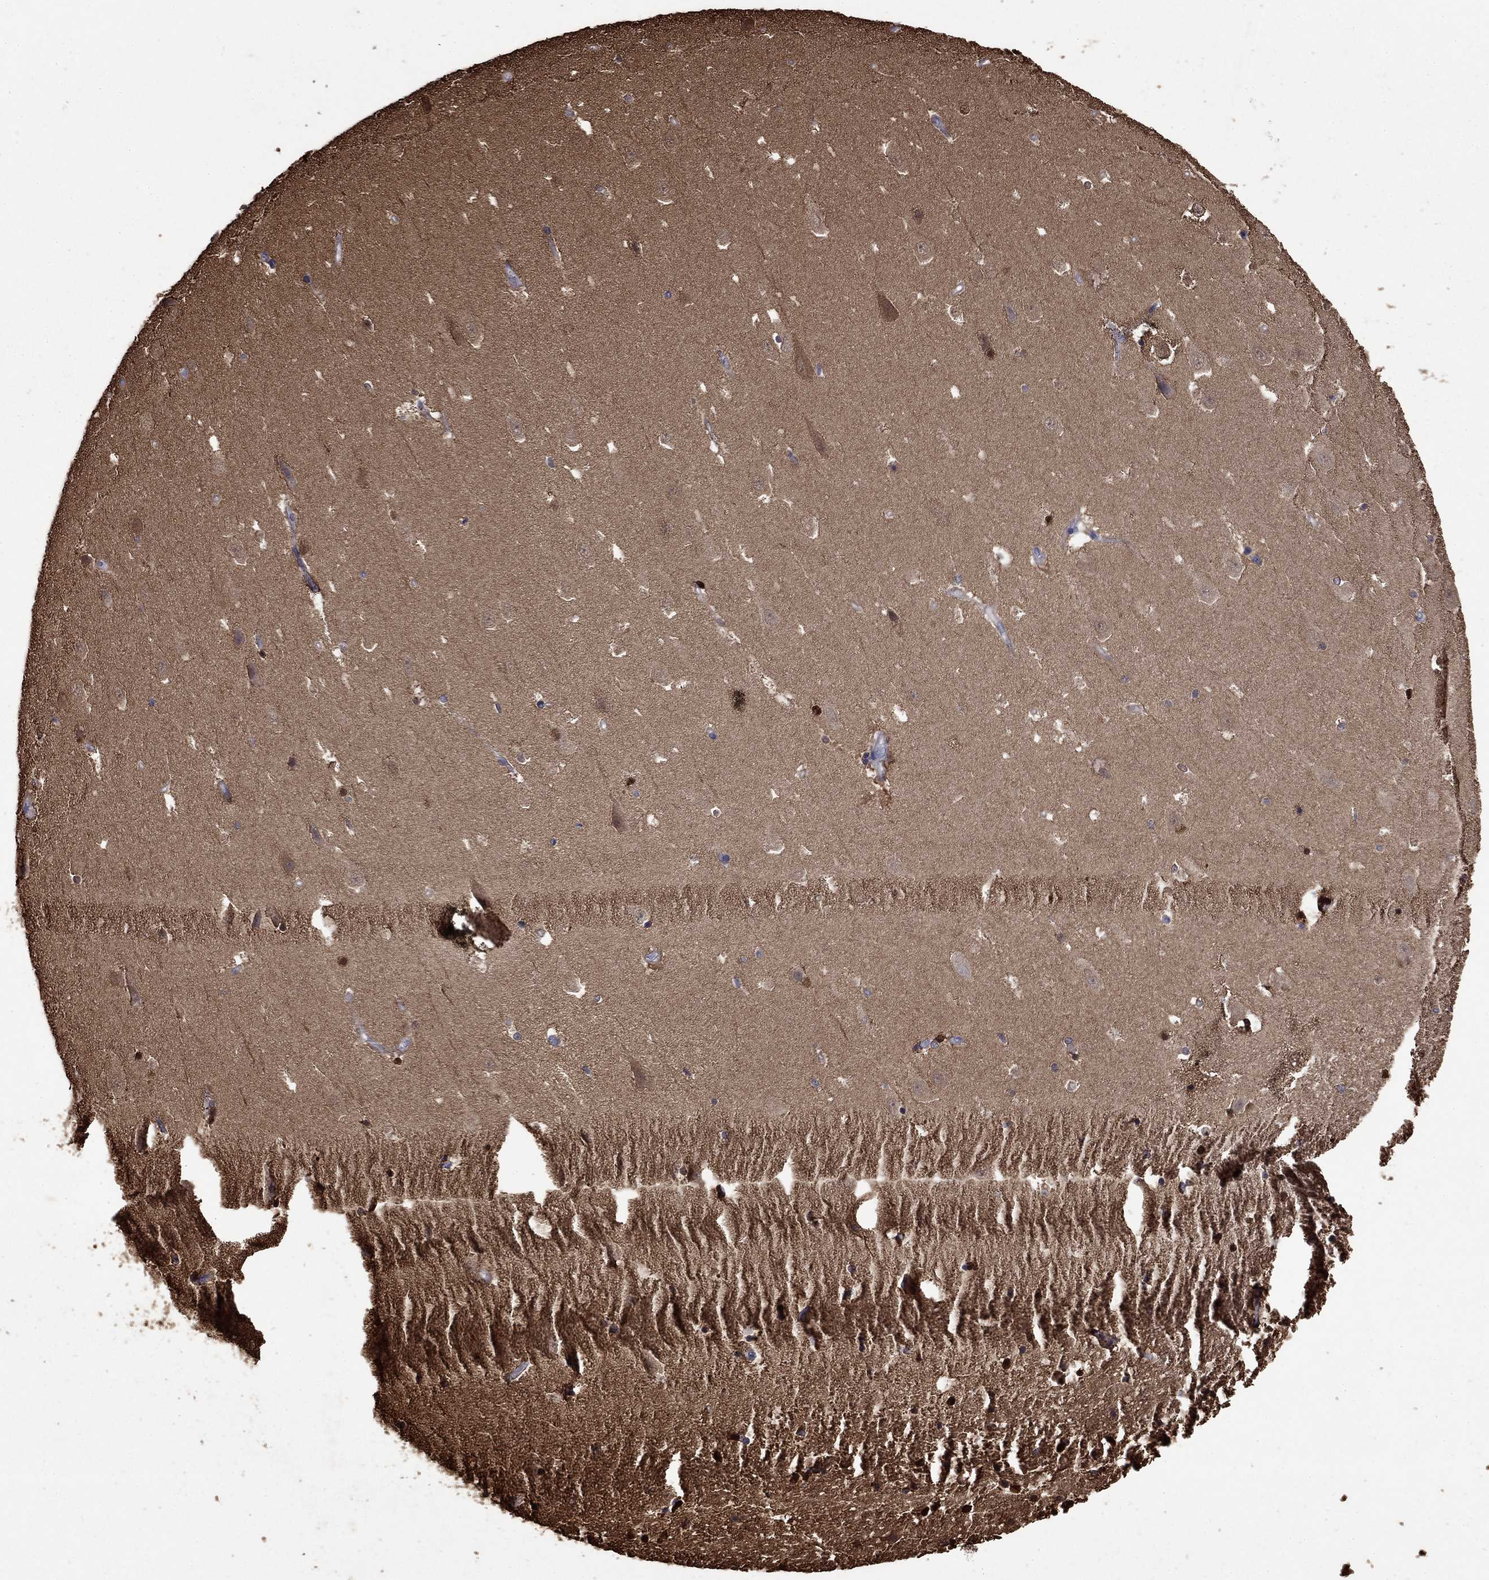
{"staining": {"intensity": "strong", "quantity": "25%-75%", "location": "cytoplasmic/membranous"}, "tissue": "hippocampus", "cell_type": "Glial cells", "image_type": "normal", "snomed": [{"axis": "morphology", "description": "Normal tissue, NOS"}, {"axis": "topography", "description": "Hippocampus"}], "caption": "A histopathology image of human hippocampus stained for a protein demonstrates strong cytoplasmic/membranous brown staining in glial cells.", "gene": "DPYSL2", "patient": {"sex": "male", "age": 49}}